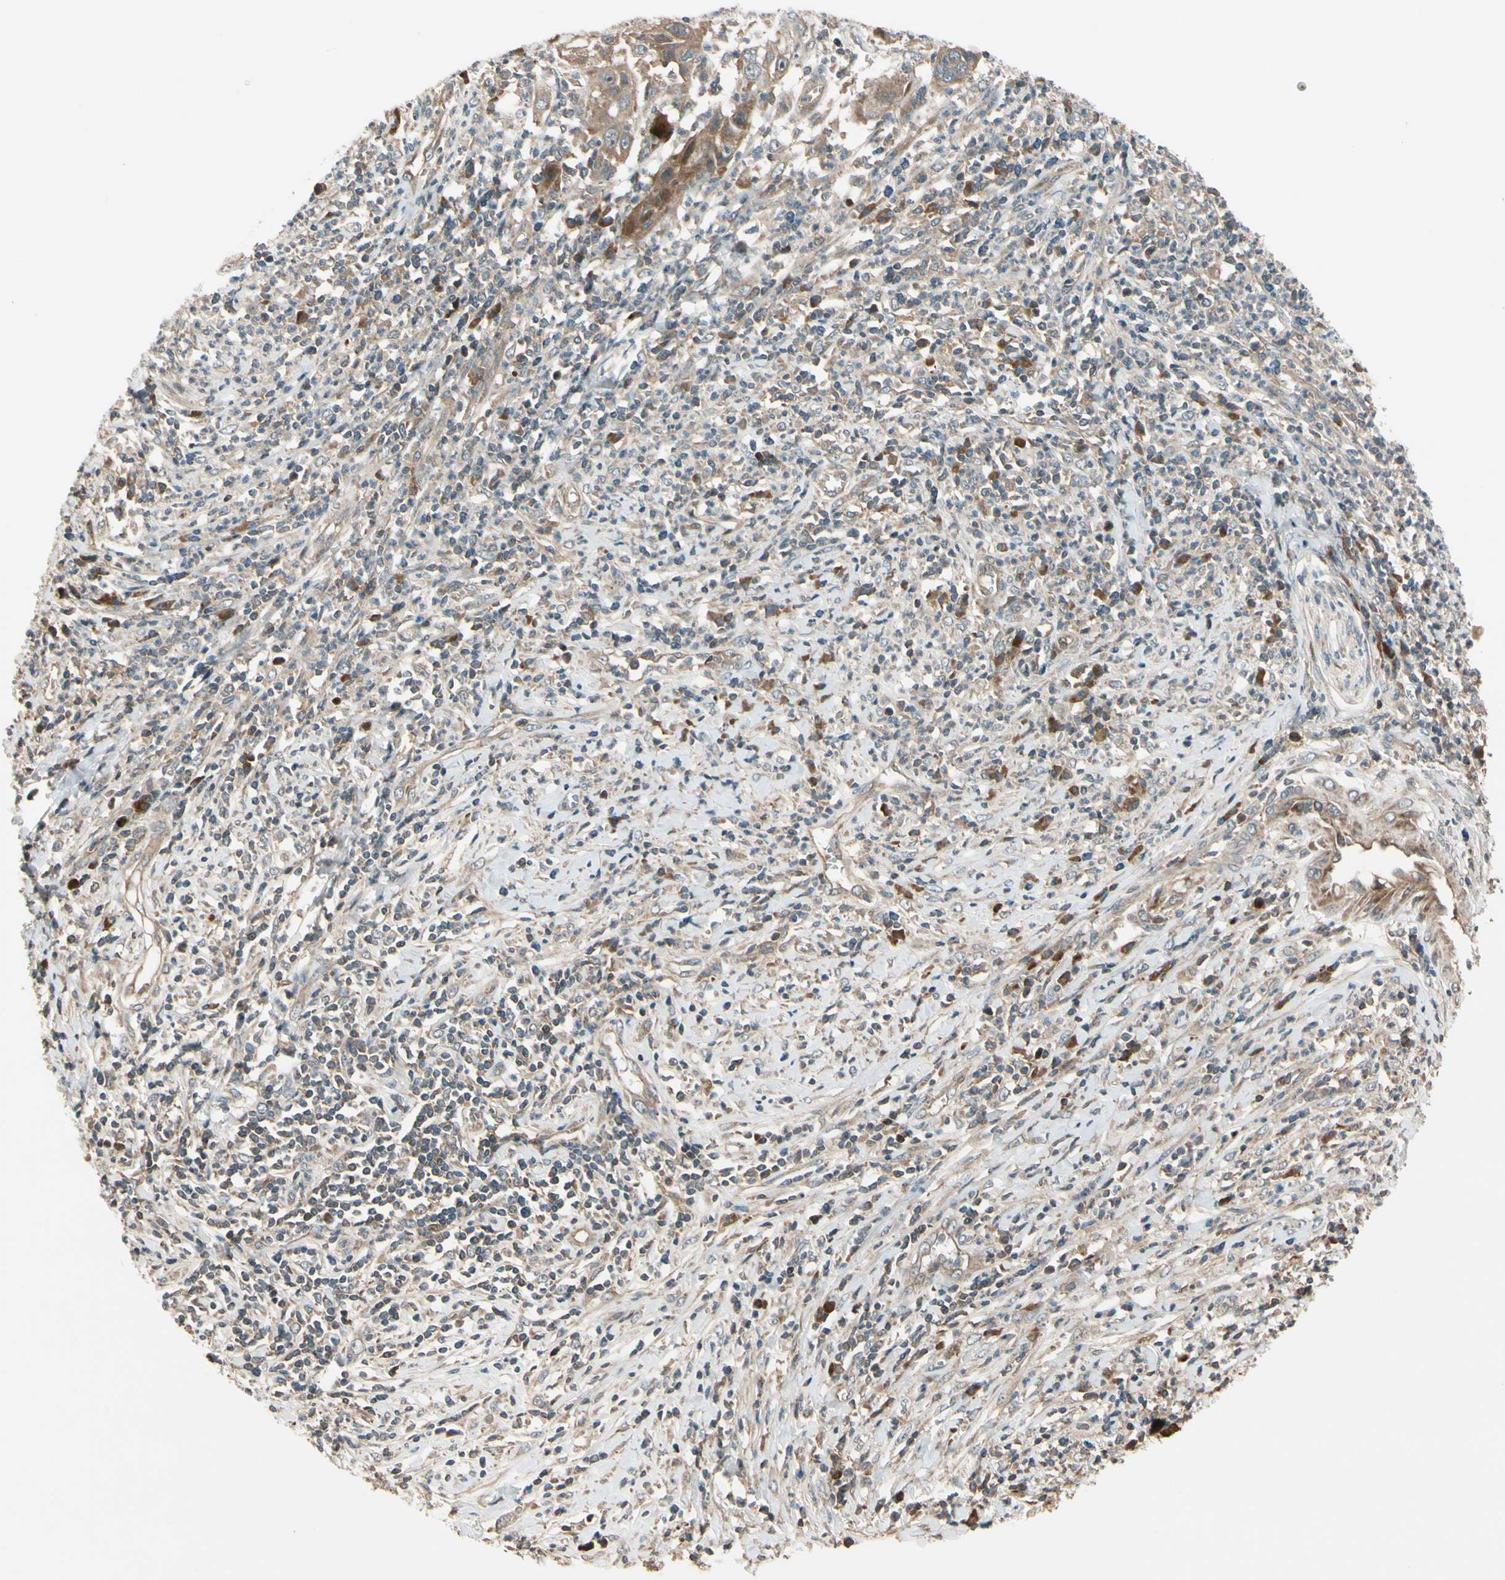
{"staining": {"intensity": "weak", "quantity": ">75%", "location": "cytoplasmic/membranous"}, "tissue": "cervical cancer", "cell_type": "Tumor cells", "image_type": "cancer", "snomed": [{"axis": "morphology", "description": "Squamous cell carcinoma, NOS"}, {"axis": "topography", "description": "Cervix"}], "caption": "Protein expression analysis of human cervical cancer (squamous cell carcinoma) reveals weak cytoplasmic/membranous expression in about >75% of tumor cells.", "gene": "ACVR1C", "patient": {"sex": "female", "age": 32}}